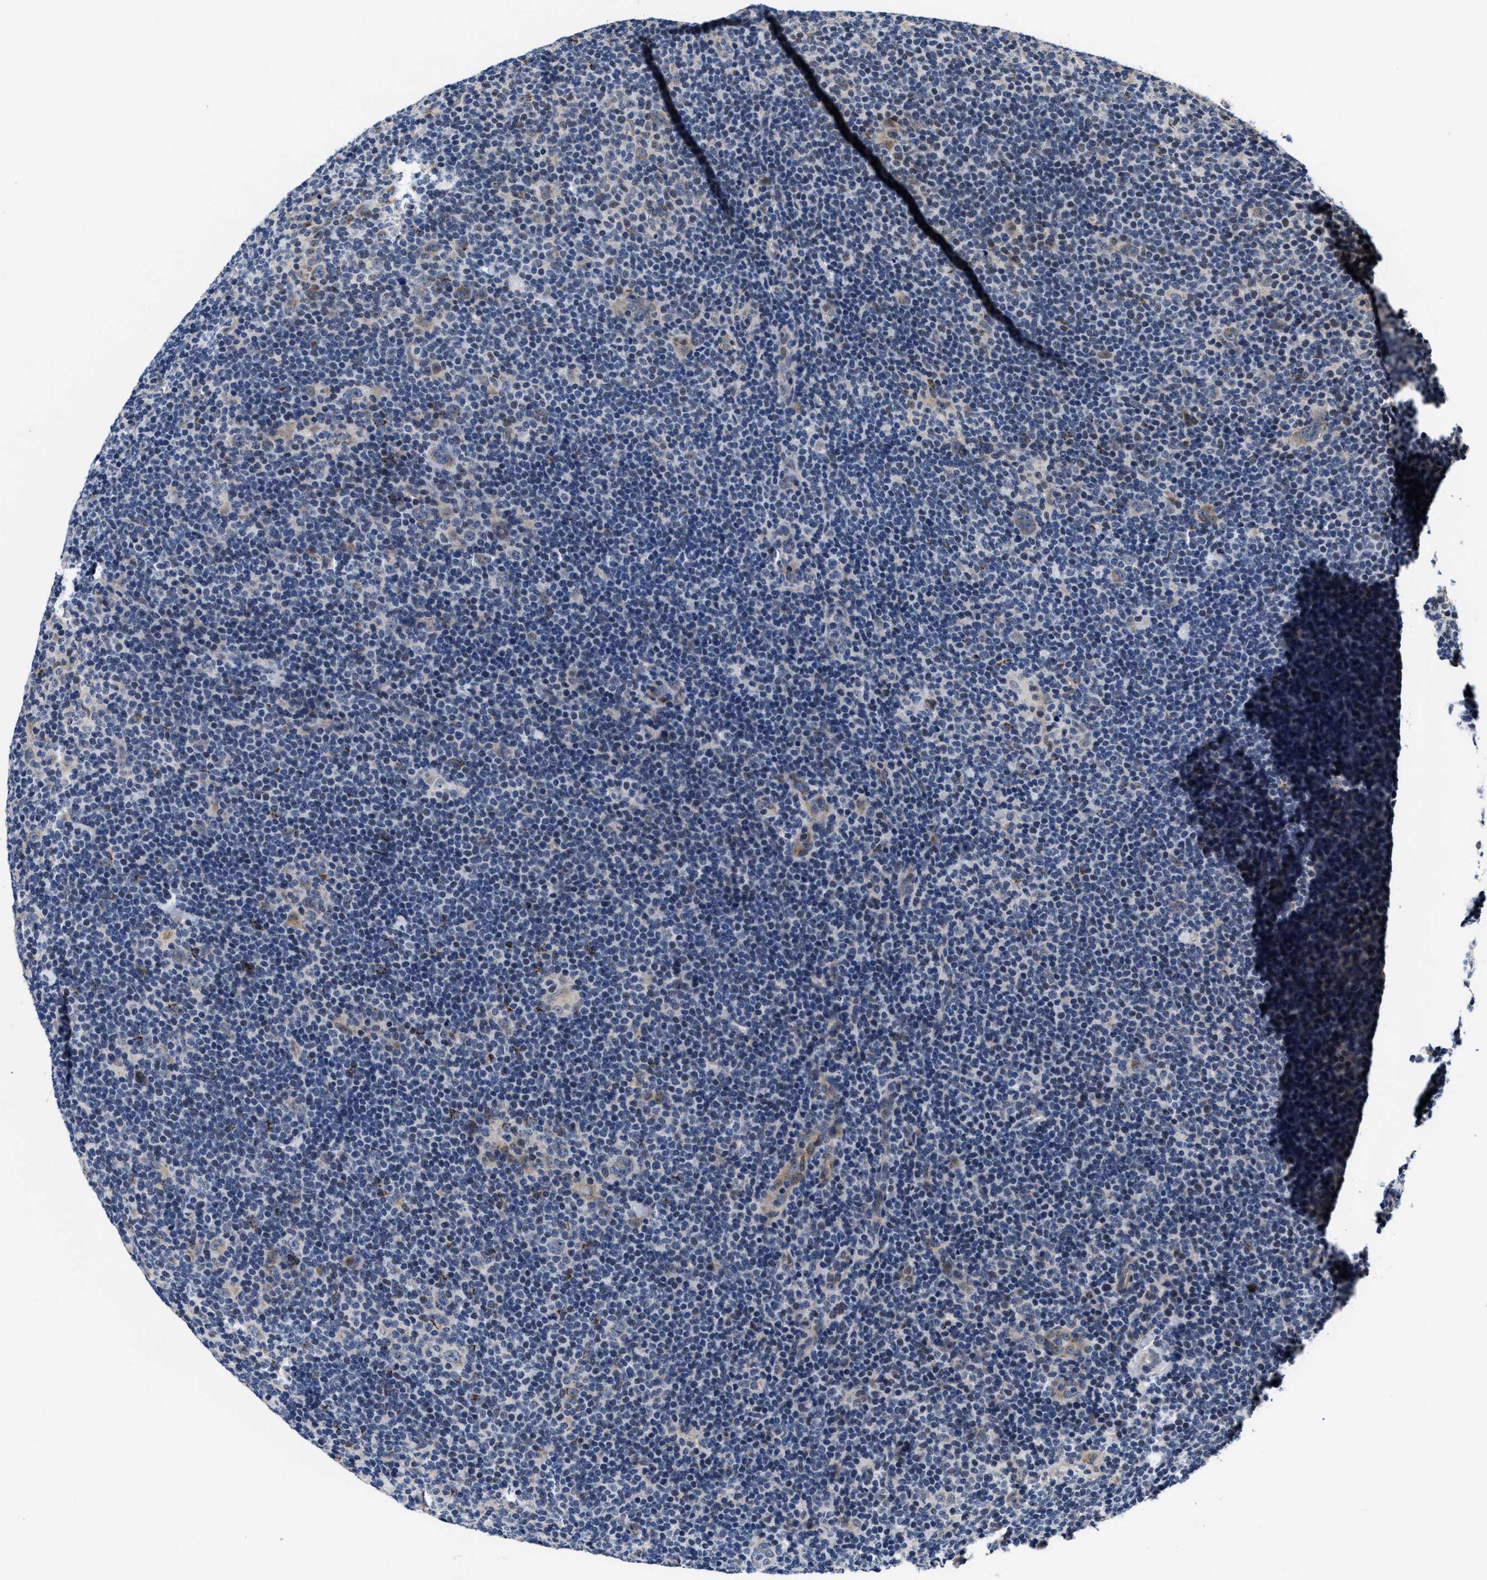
{"staining": {"intensity": "weak", "quantity": "25%-75%", "location": "cytoplasmic/membranous"}, "tissue": "lymphoma", "cell_type": "Tumor cells", "image_type": "cancer", "snomed": [{"axis": "morphology", "description": "Hodgkin's disease, NOS"}, {"axis": "topography", "description": "Lymph node"}], "caption": "Brown immunohistochemical staining in human Hodgkin's disease displays weak cytoplasmic/membranous staining in about 25%-75% of tumor cells. (DAB (3,3'-diaminobenzidine) = brown stain, brightfield microscopy at high magnification).", "gene": "TMEM53", "patient": {"sex": "female", "age": 57}}